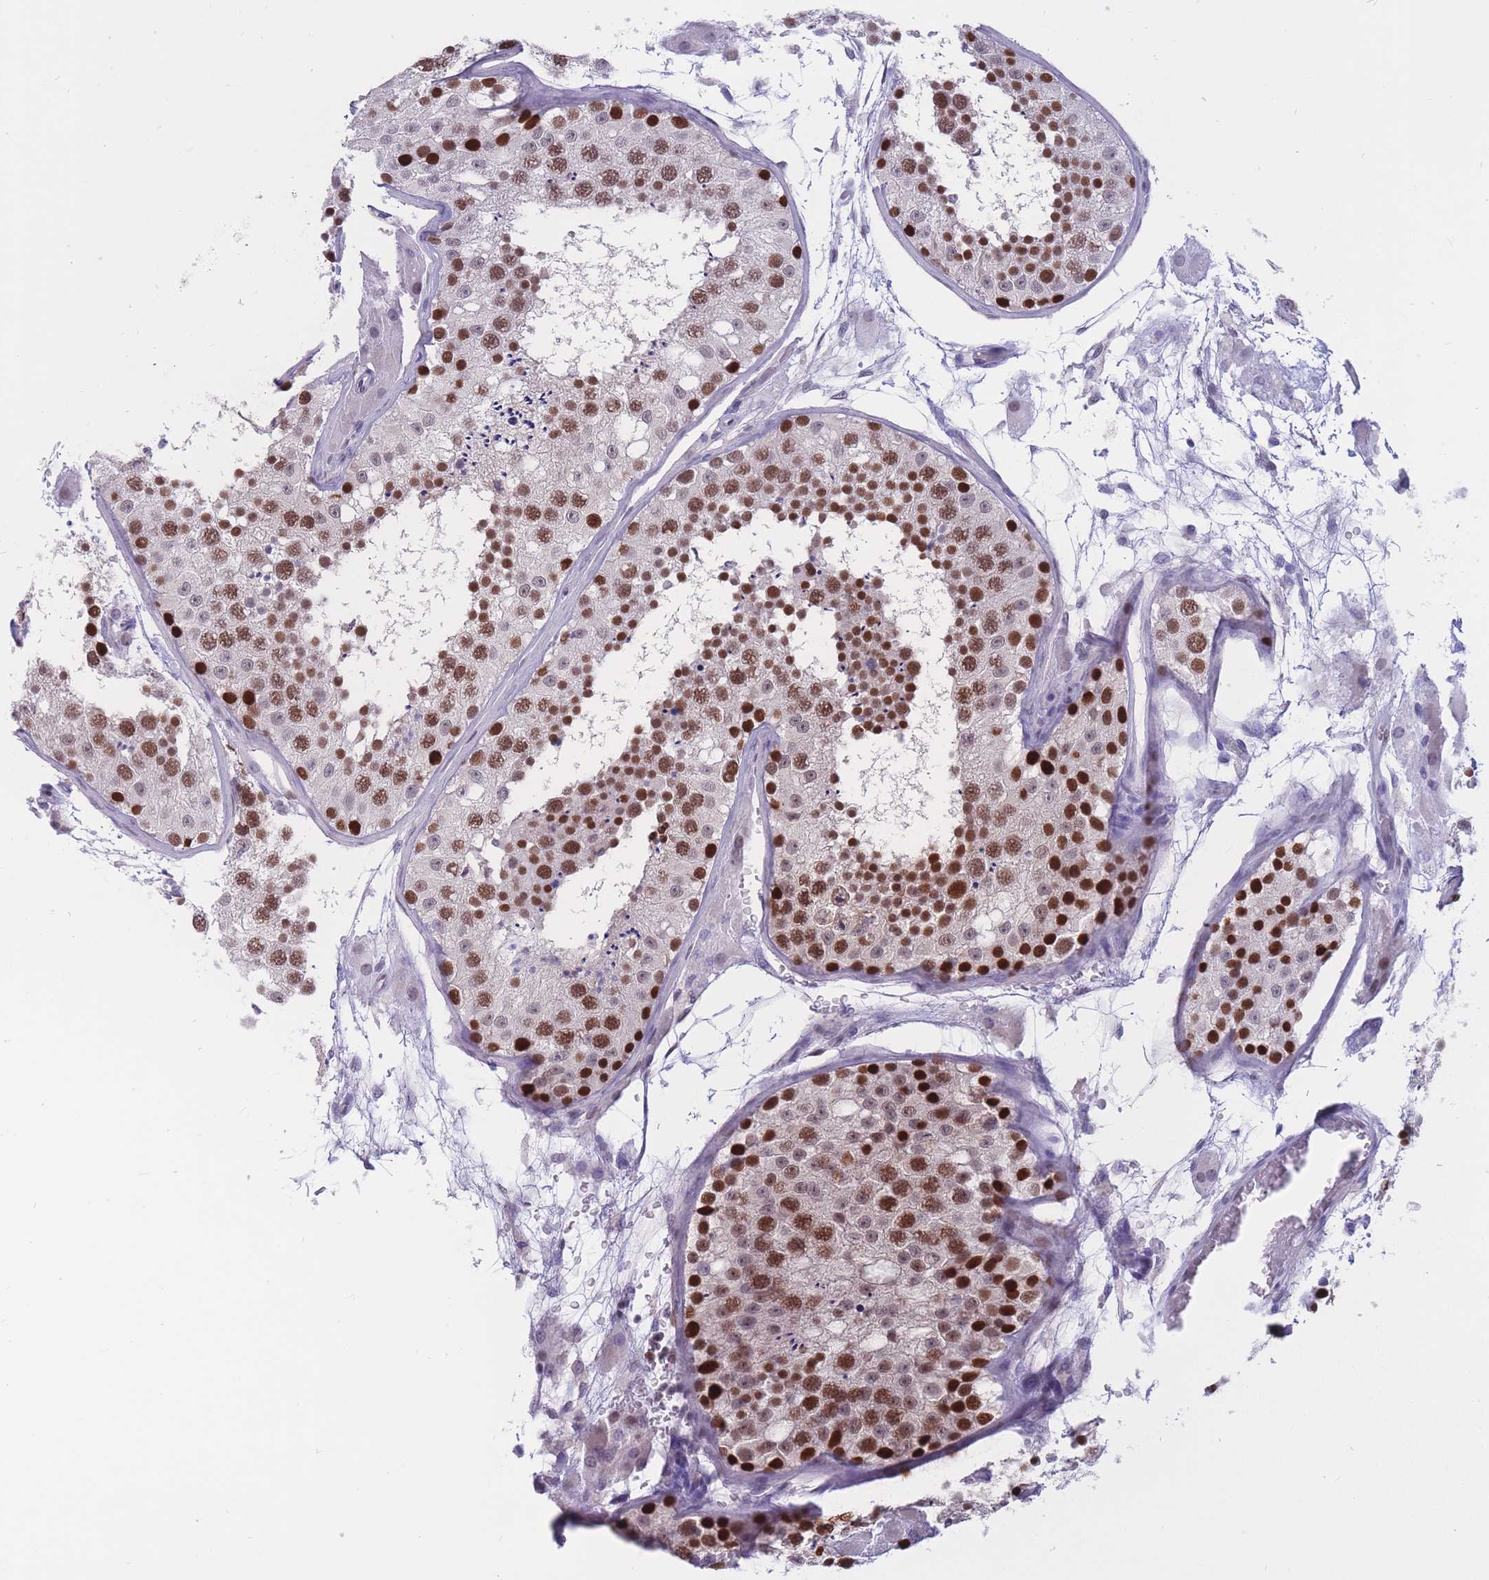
{"staining": {"intensity": "strong", "quantity": ">75%", "location": "nuclear"}, "tissue": "testis", "cell_type": "Cells in seminiferous ducts", "image_type": "normal", "snomed": [{"axis": "morphology", "description": "Normal tissue, NOS"}, {"axis": "topography", "description": "Testis"}], "caption": "IHC of normal human testis exhibits high levels of strong nuclear positivity in approximately >75% of cells in seminiferous ducts. (DAB = brown stain, brightfield microscopy at high magnification).", "gene": "NASP", "patient": {"sex": "male", "age": 26}}